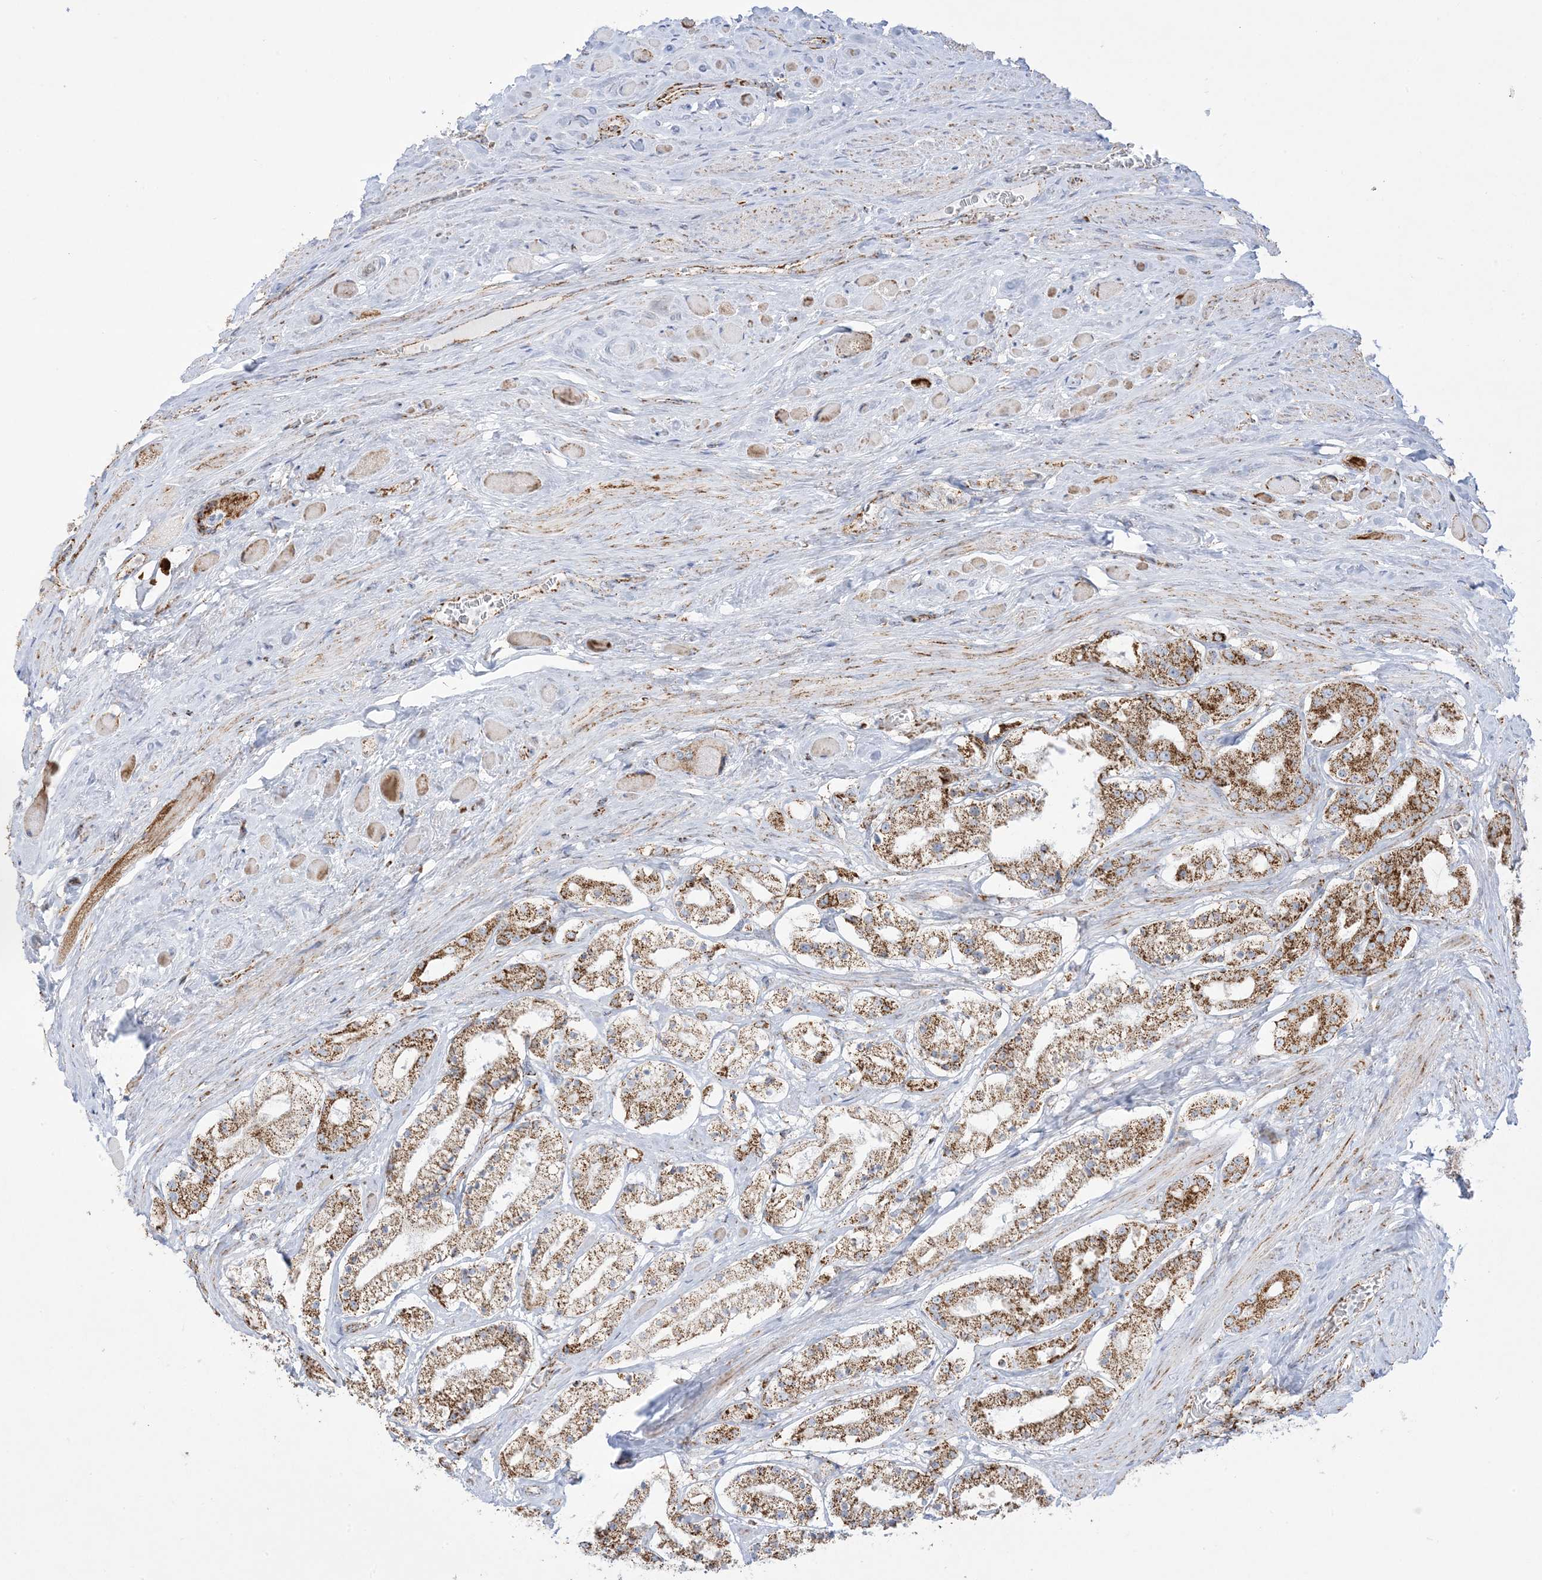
{"staining": {"intensity": "moderate", "quantity": ">75%", "location": "cytoplasmic/membranous"}, "tissue": "prostate cancer", "cell_type": "Tumor cells", "image_type": "cancer", "snomed": [{"axis": "morphology", "description": "Adenocarcinoma, High grade"}, {"axis": "topography", "description": "Prostate"}], "caption": "Prostate adenocarcinoma (high-grade) stained with DAB immunohistochemistry demonstrates medium levels of moderate cytoplasmic/membranous expression in approximately >75% of tumor cells. Using DAB (3,3'-diaminobenzidine) (brown) and hematoxylin (blue) stains, captured at high magnification using brightfield microscopy.", "gene": "MRPS36", "patient": {"sex": "male", "age": 64}}